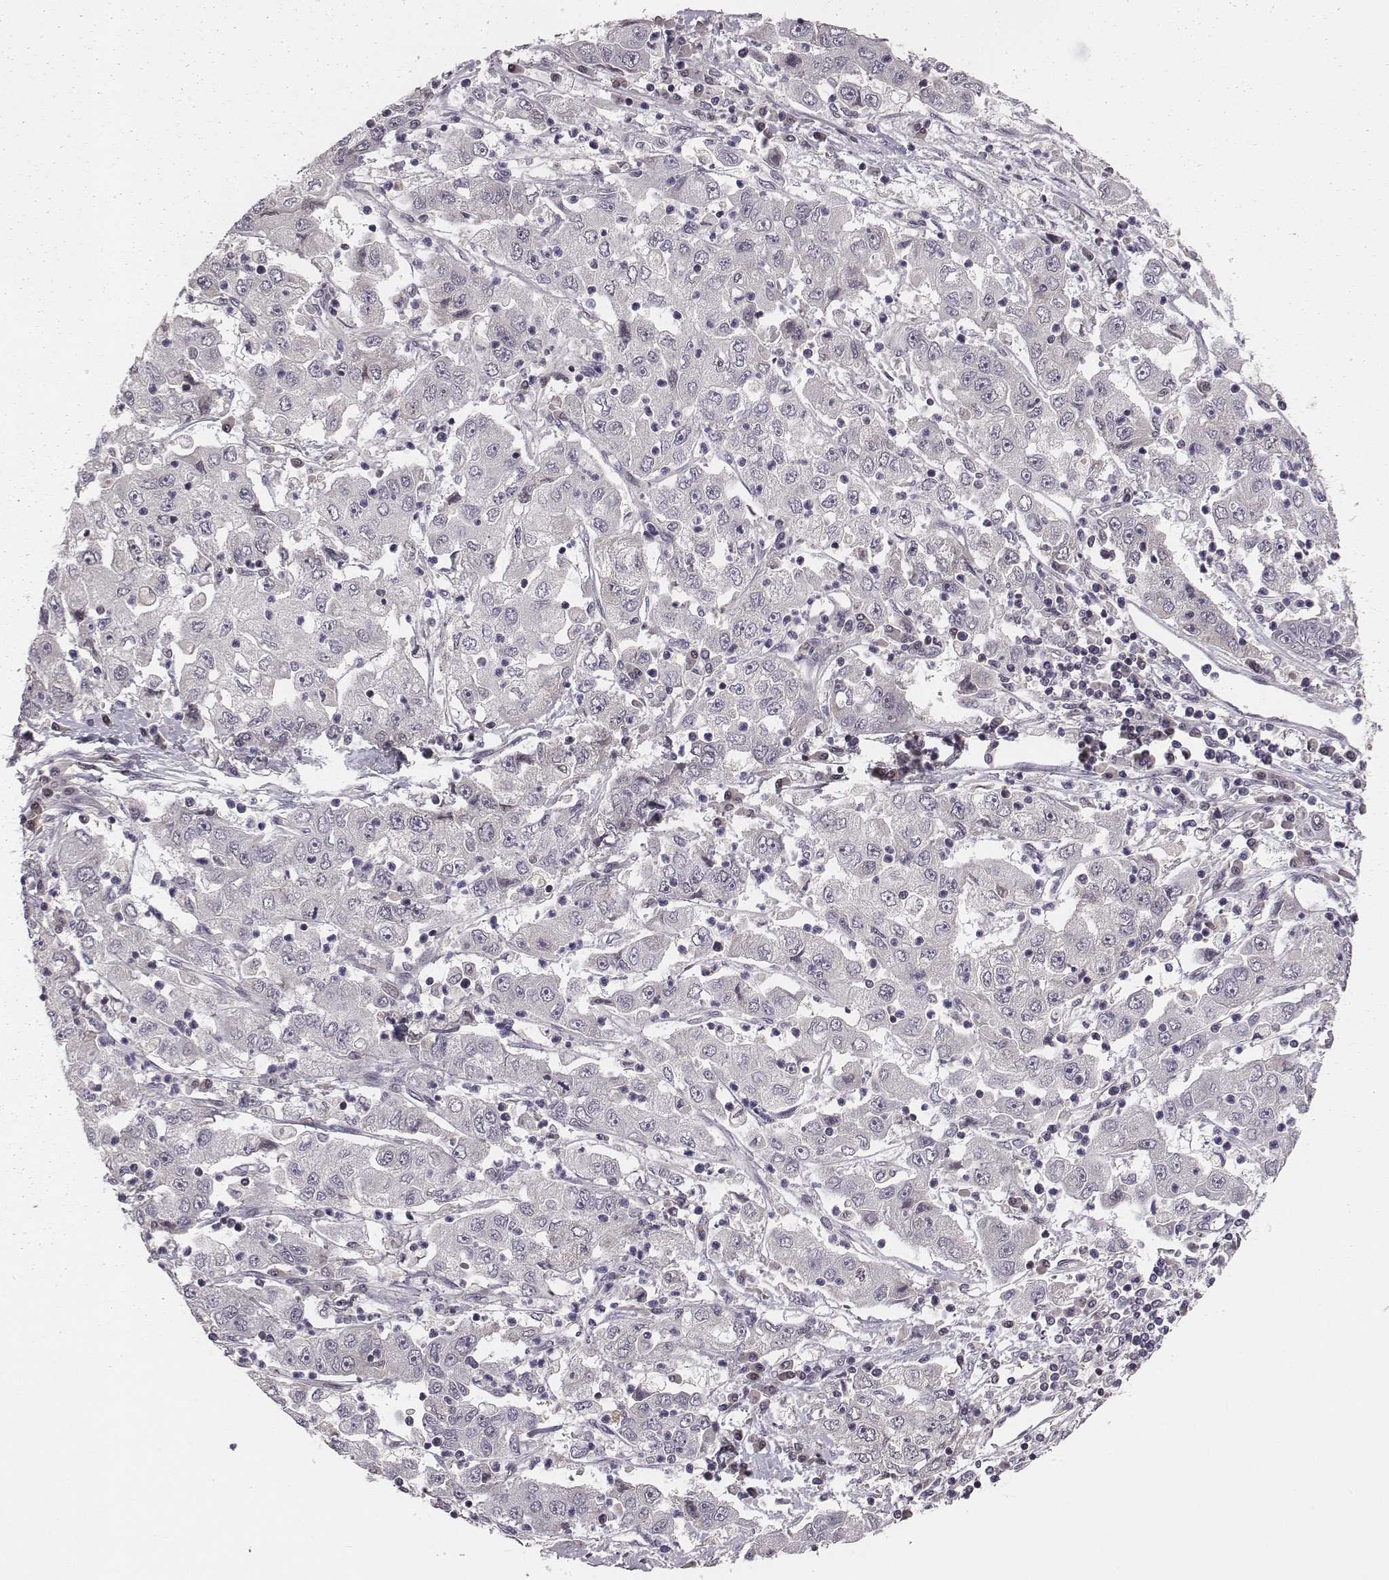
{"staining": {"intensity": "negative", "quantity": "none", "location": "none"}, "tissue": "cervical cancer", "cell_type": "Tumor cells", "image_type": "cancer", "snomed": [{"axis": "morphology", "description": "Squamous cell carcinoma, NOS"}, {"axis": "topography", "description": "Cervix"}], "caption": "Immunohistochemical staining of squamous cell carcinoma (cervical) shows no significant positivity in tumor cells.", "gene": "SMURF2", "patient": {"sex": "female", "age": 36}}